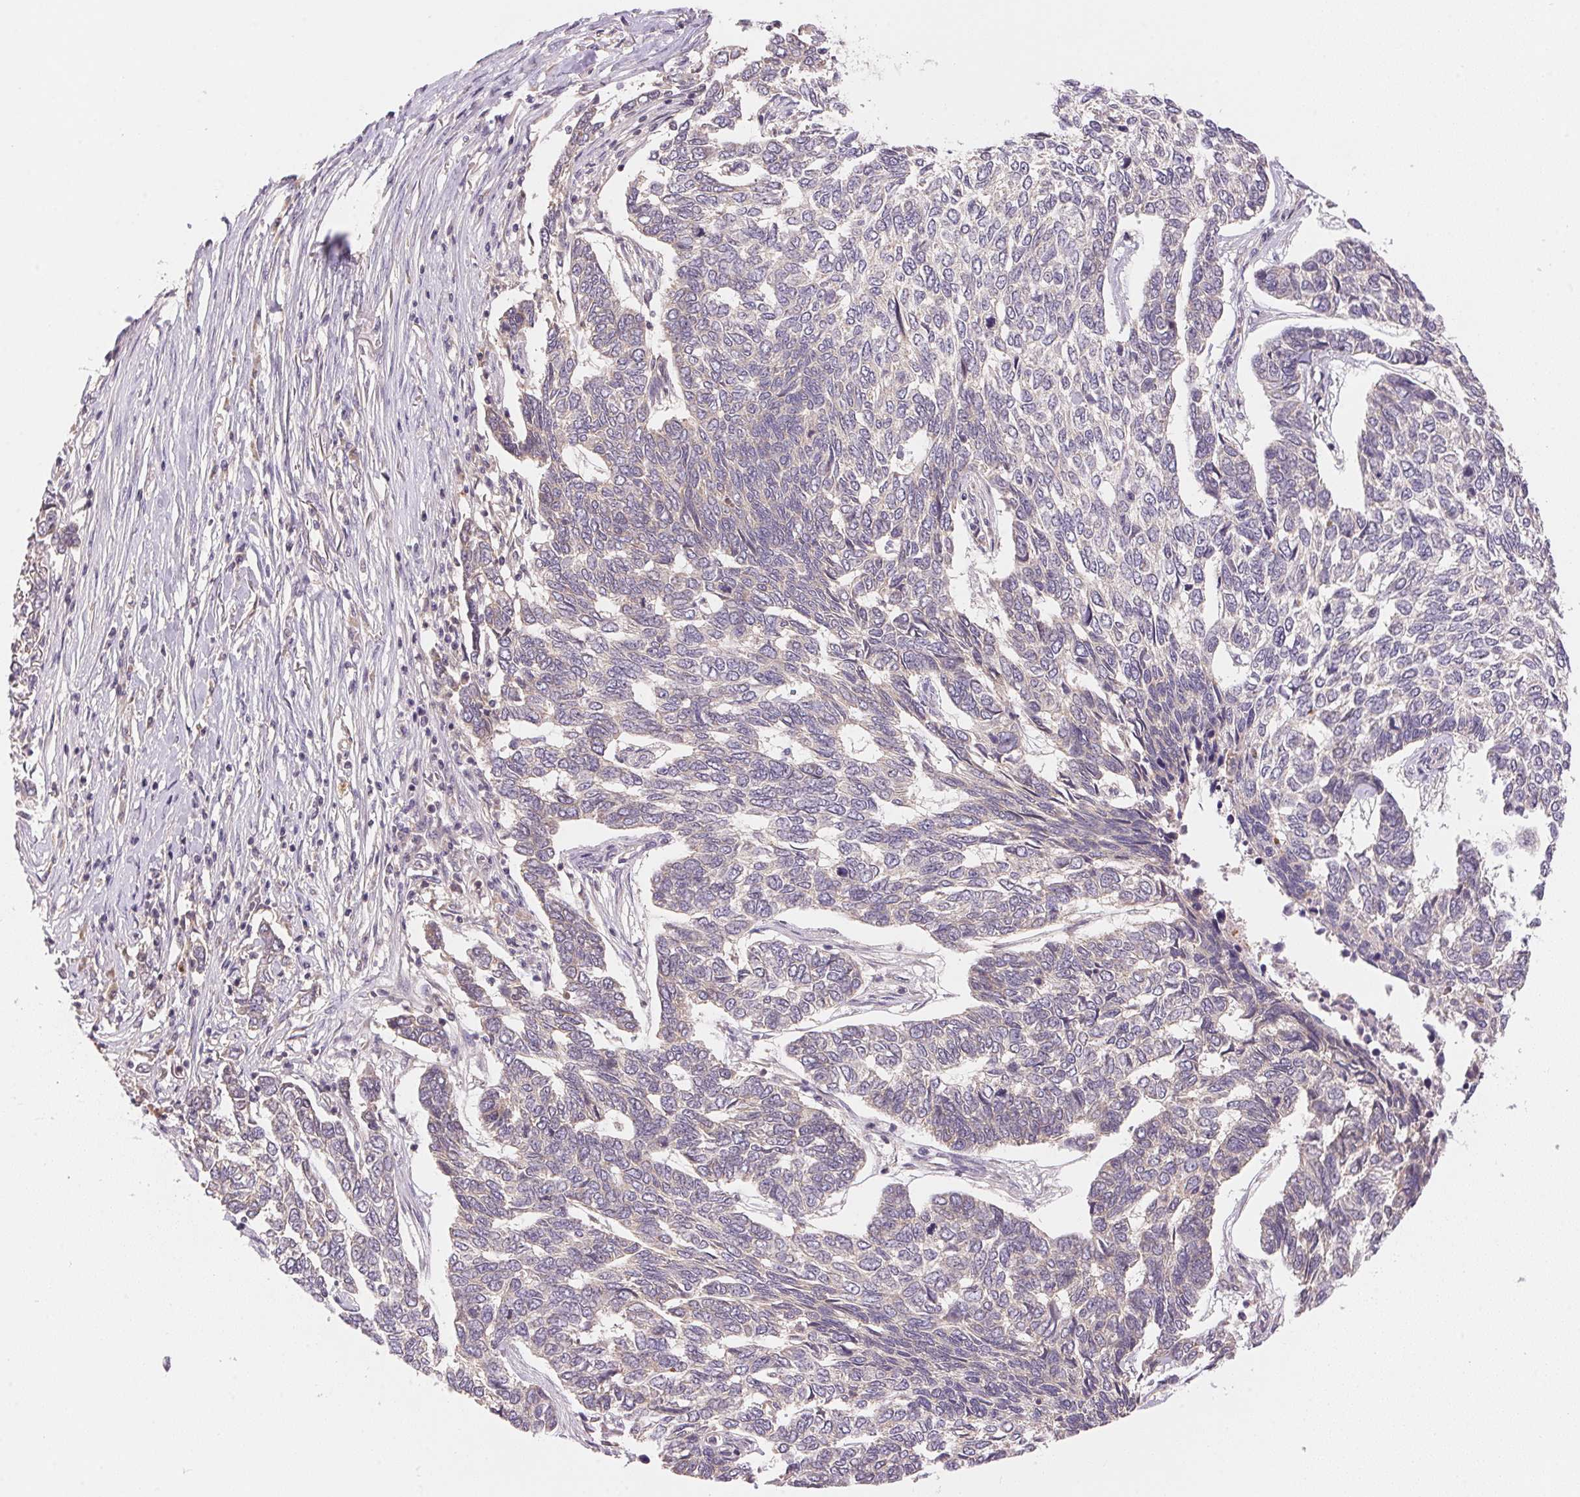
{"staining": {"intensity": "negative", "quantity": "none", "location": "none"}, "tissue": "skin cancer", "cell_type": "Tumor cells", "image_type": "cancer", "snomed": [{"axis": "morphology", "description": "Basal cell carcinoma"}, {"axis": "topography", "description": "Skin"}], "caption": "High power microscopy photomicrograph of an immunohistochemistry (IHC) micrograph of skin cancer (basal cell carcinoma), revealing no significant positivity in tumor cells.", "gene": "BNIP5", "patient": {"sex": "female", "age": 65}}